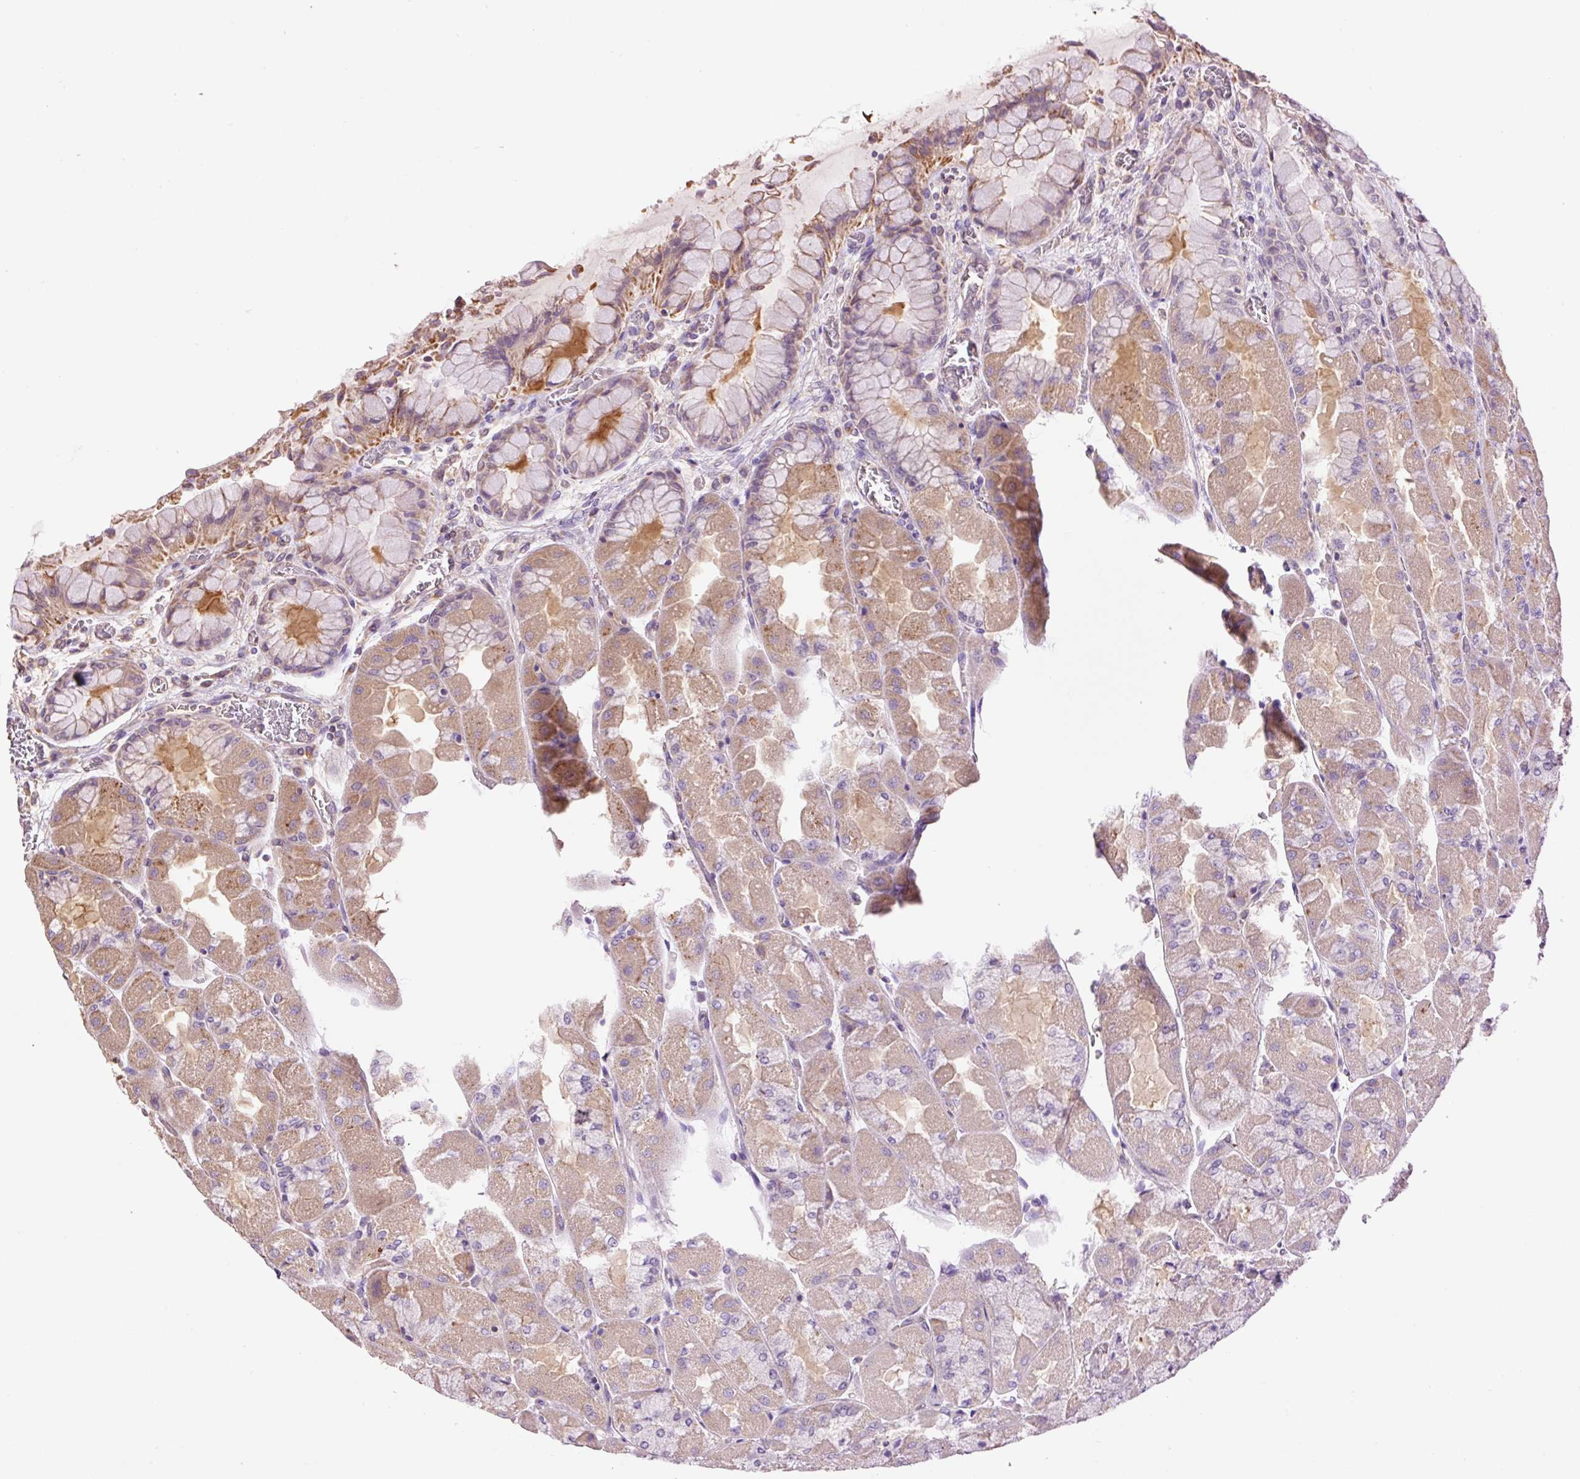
{"staining": {"intensity": "strong", "quantity": "<25%", "location": "cytoplasmic/membranous"}, "tissue": "stomach", "cell_type": "Glandular cells", "image_type": "normal", "snomed": [{"axis": "morphology", "description": "Normal tissue, NOS"}, {"axis": "topography", "description": "Stomach"}], "caption": "This is an image of immunohistochemistry (IHC) staining of normal stomach, which shows strong staining in the cytoplasmic/membranous of glandular cells.", "gene": "PCK2", "patient": {"sex": "female", "age": 61}}